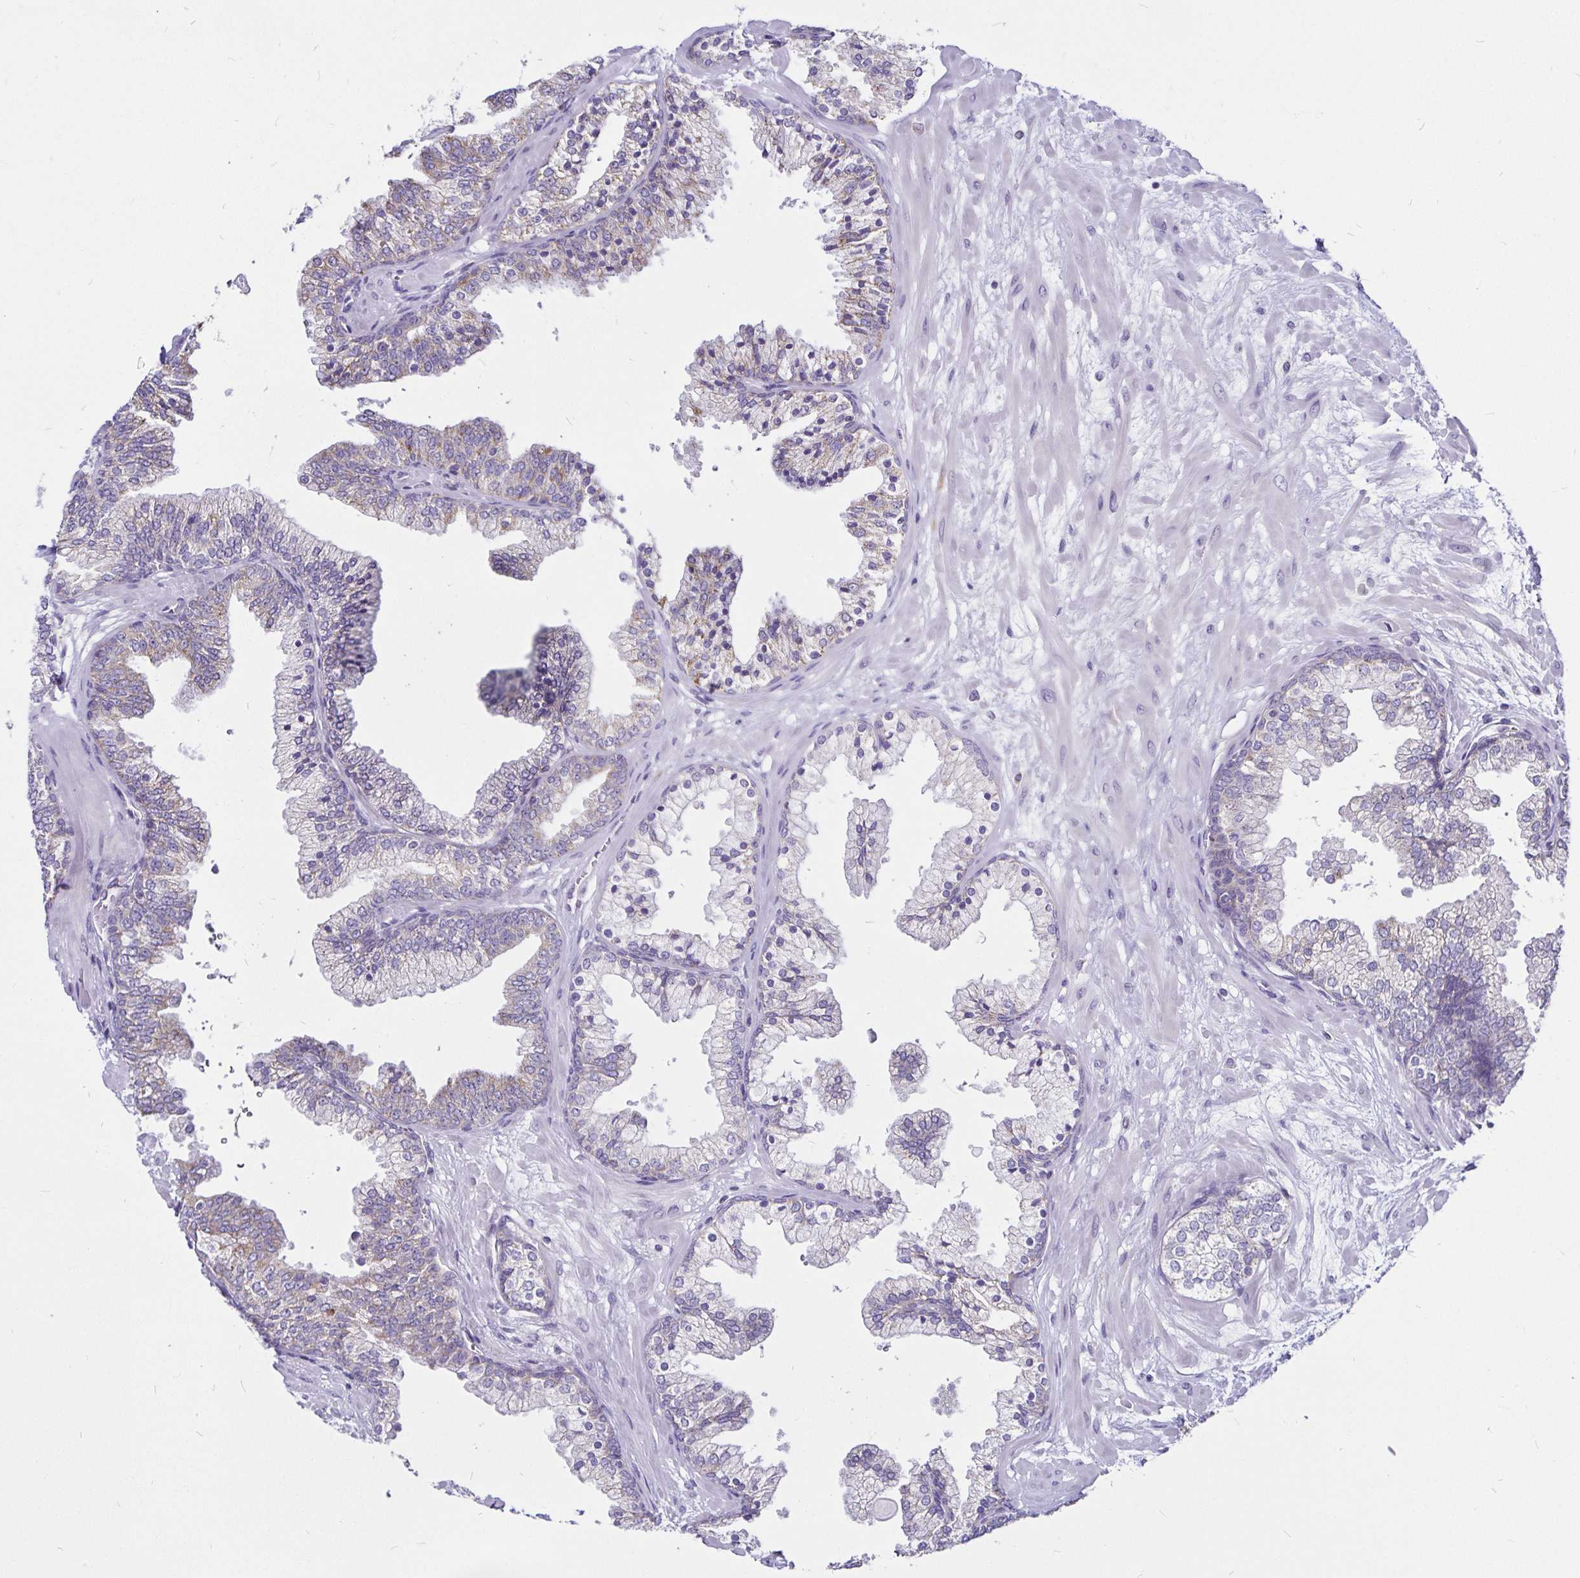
{"staining": {"intensity": "weak", "quantity": "<25%", "location": "cytoplasmic/membranous"}, "tissue": "prostate", "cell_type": "Glandular cells", "image_type": "normal", "snomed": [{"axis": "morphology", "description": "Normal tissue, NOS"}, {"axis": "topography", "description": "Prostate"}, {"axis": "topography", "description": "Peripheral nerve tissue"}], "caption": "Glandular cells are negative for brown protein staining in benign prostate. (Stains: DAB immunohistochemistry (IHC) with hematoxylin counter stain, Microscopy: brightfield microscopy at high magnification).", "gene": "PGAM2", "patient": {"sex": "male", "age": 61}}